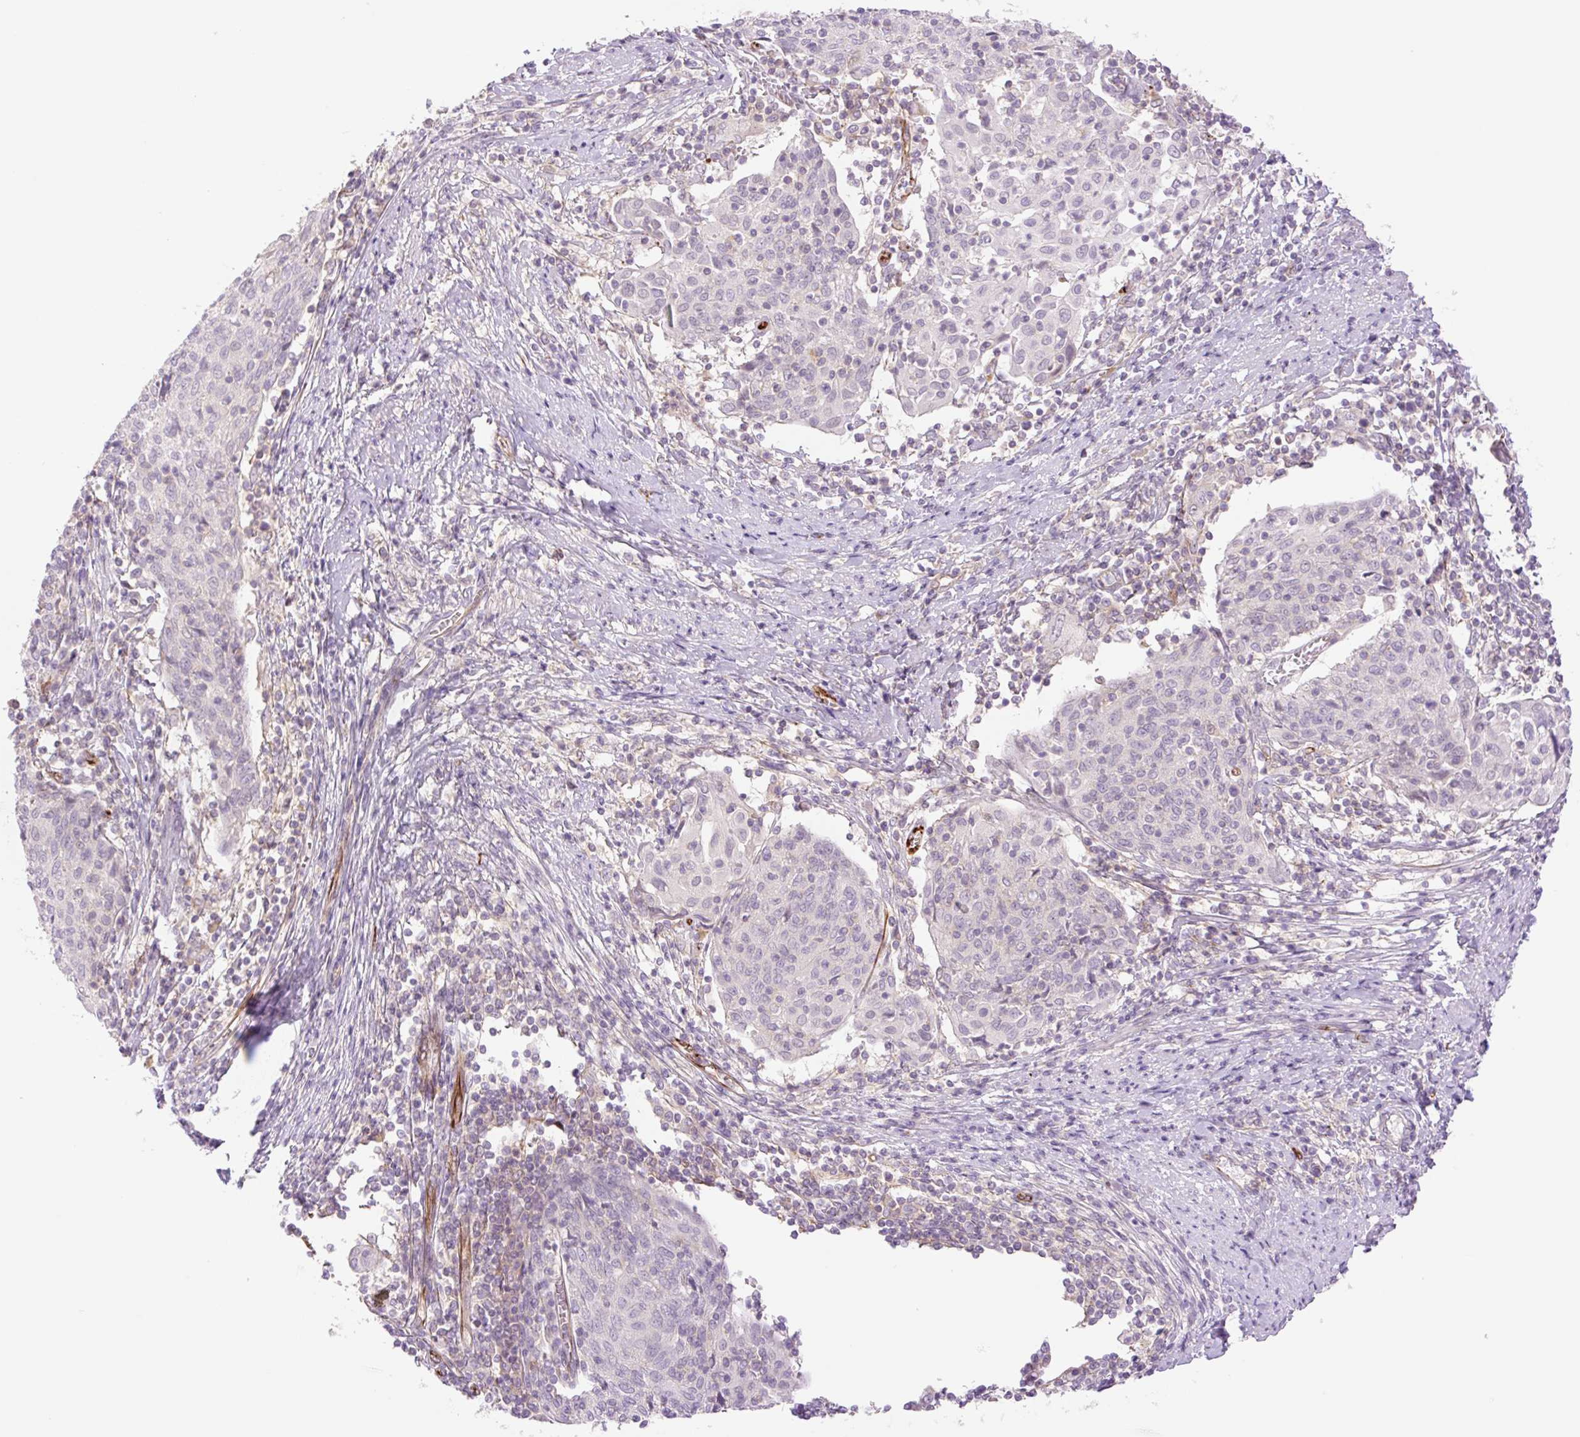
{"staining": {"intensity": "negative", "quantity": "none", "location": "none"}, "tissue": "cervical cancer", "cell_type": "Tumor cells", "image_type": "cancer", "snomed": [{"axis": "morphology", "description": "Squamous cell carcinoma, NOS"}, {"axis": "topography", "description": "Cervix"}], "caption": "The immunohistochemistry (IHC) histopathology image has no significant positivity in tumor cells of cervical cancer tissue.", "gene": "ZFYVE21", "patient": {"sex": "female", "age": 52}}